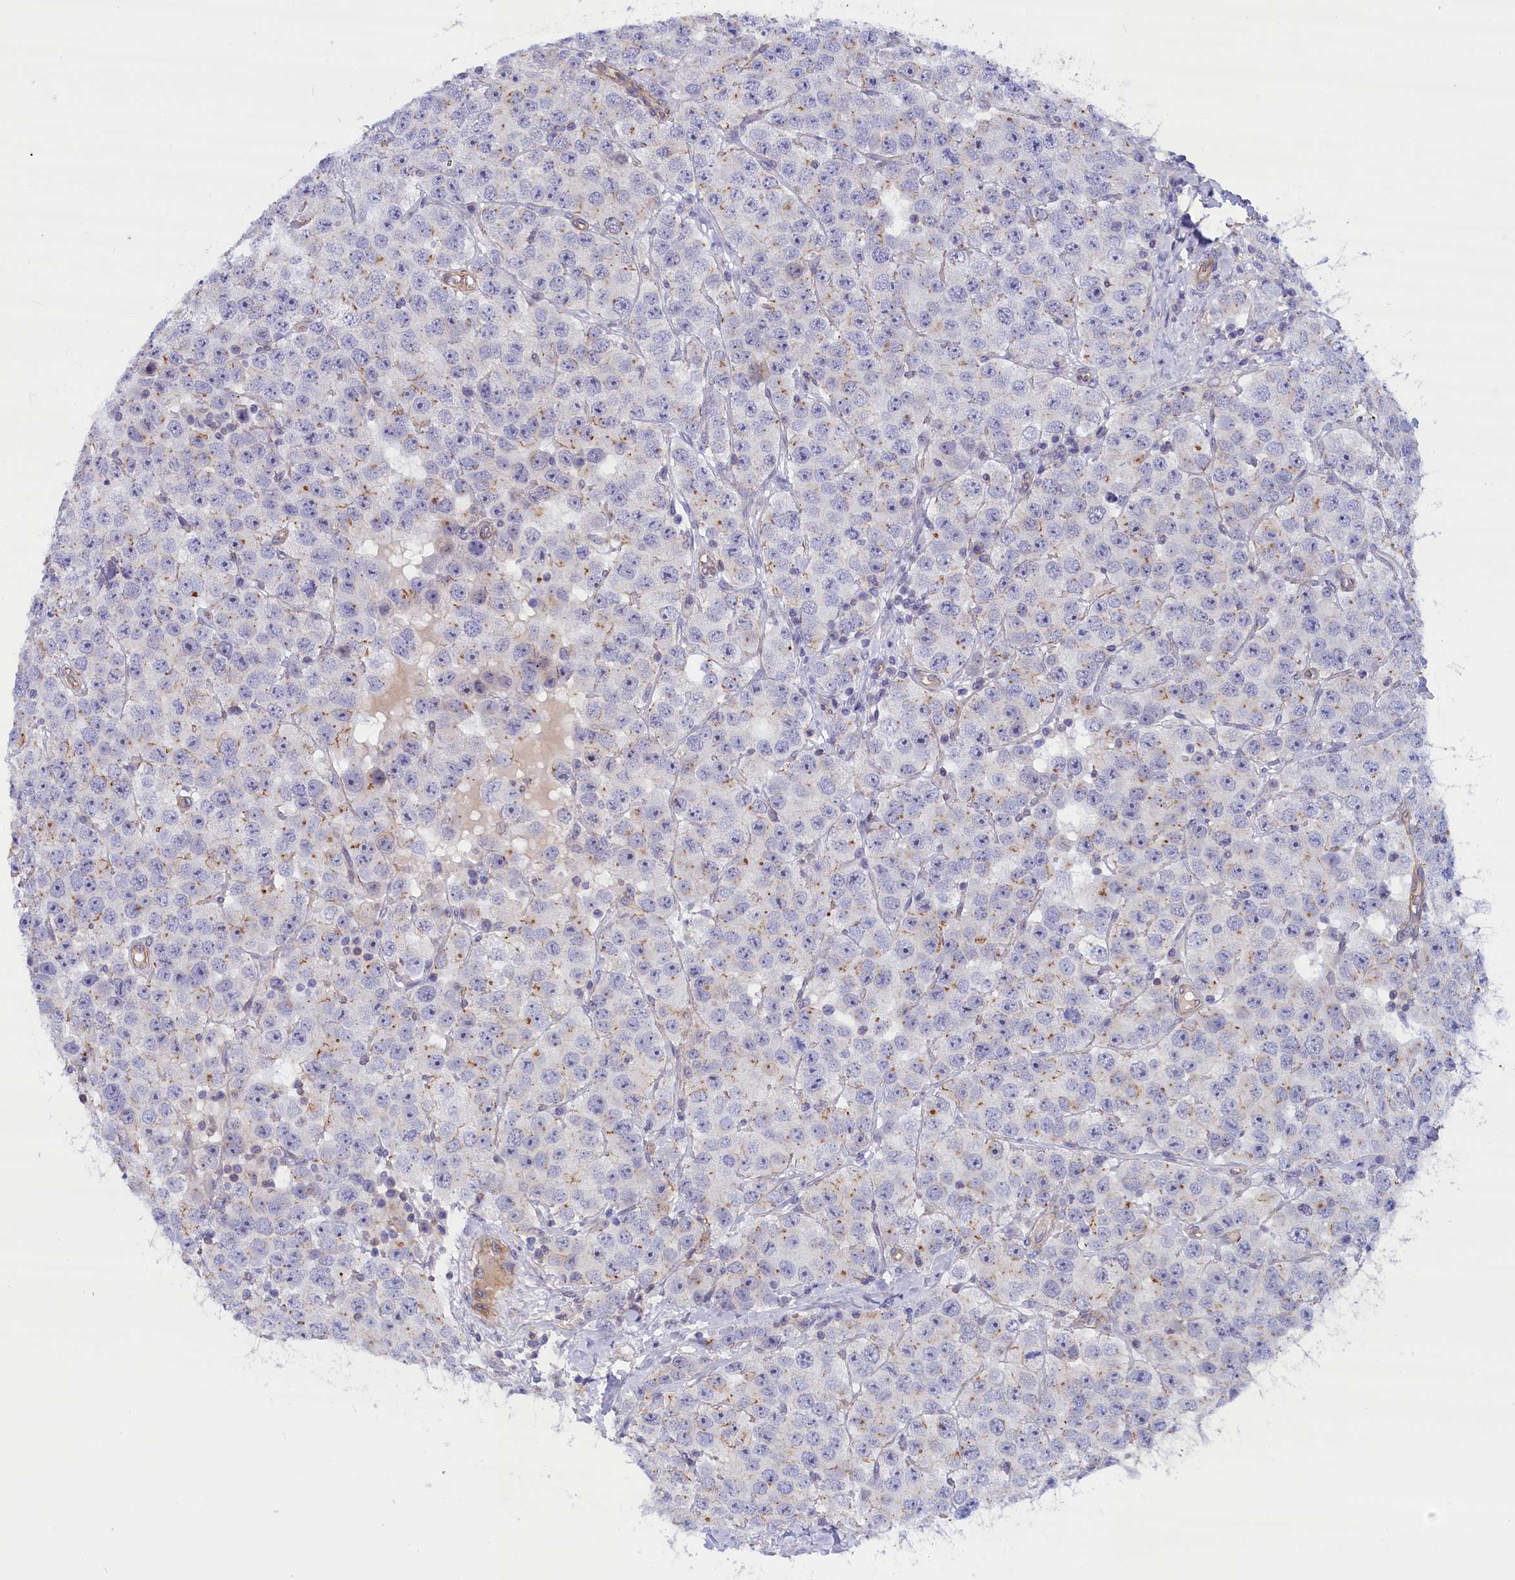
{"staining": {"intensity": "negative", "quantity": "none", "location": "none"}, "tissue": "testis cancer", "cell_type": "Tumor cells", "image_type": "cancer", "snomed": [{"axis": "morphology", "description": "Seminoma, NOS"}, {"axis": "topography", "description": "Testis"}], "caption": "The image exhibits no staining of tumor cells in seminoma (testis). (DAB (3,3'-diaminobenzidine) immunohistochemistry visualized using brightfield microscopy, high magnification).", "gene": "ABCC12", "patient": {"sex": "male", "age": 28}}